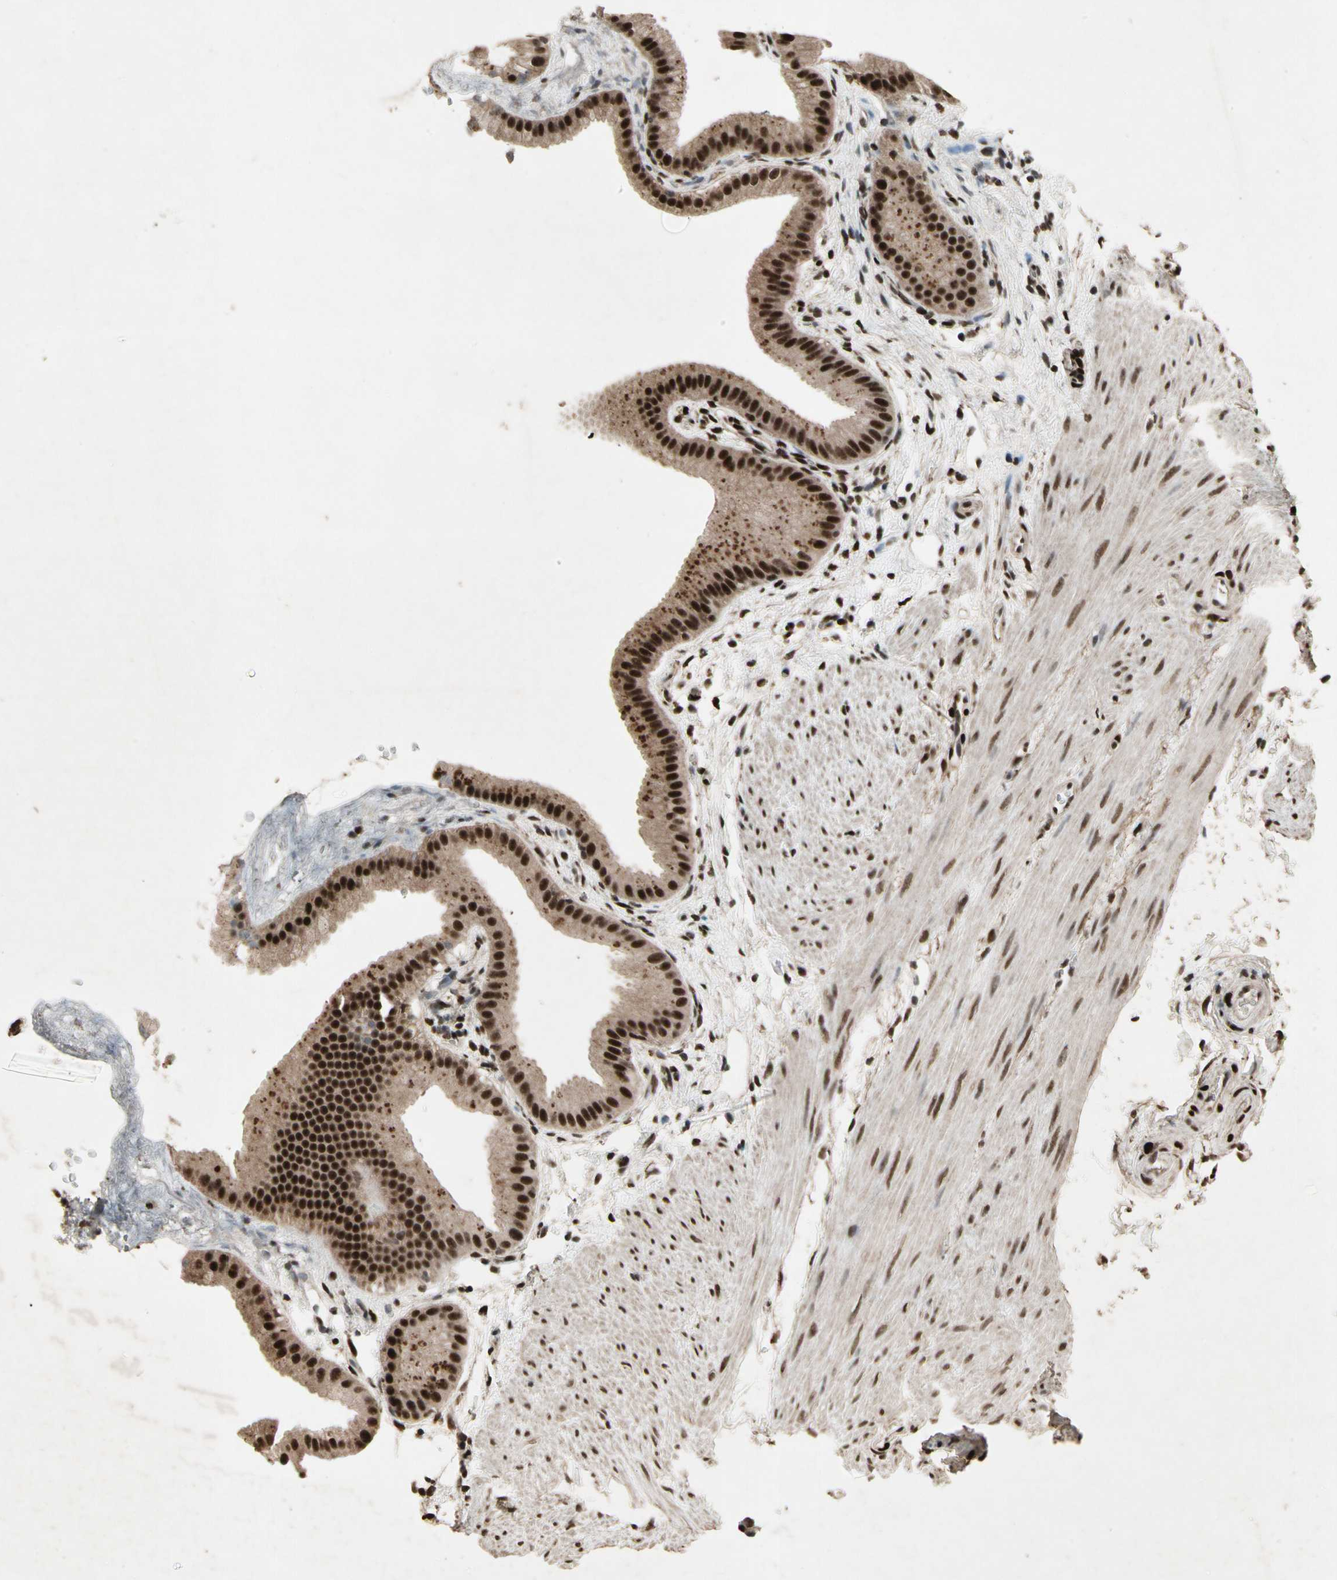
{"staining": {"intensity": "strong", "quantity": ">75%", "location": "cytoplasmic/membranous,nuclear"}, "tissue": "gallbladder", "cell_type": "Glandular cells", "image_type": "normal", "snomed": [{"axis": "morphology", "description": "Normal tissue, NOS"}, {"axis": "topography", "description": "Gallbladder"}], "caption": "The histopathology image exhibits a brown stain indicating the presence of a protein in the cytoplasmic/membranous,nuclear of glandular cells in gallbladder.", "gene": "TBX2", "patient": {"sex": "female", "age": 64}}